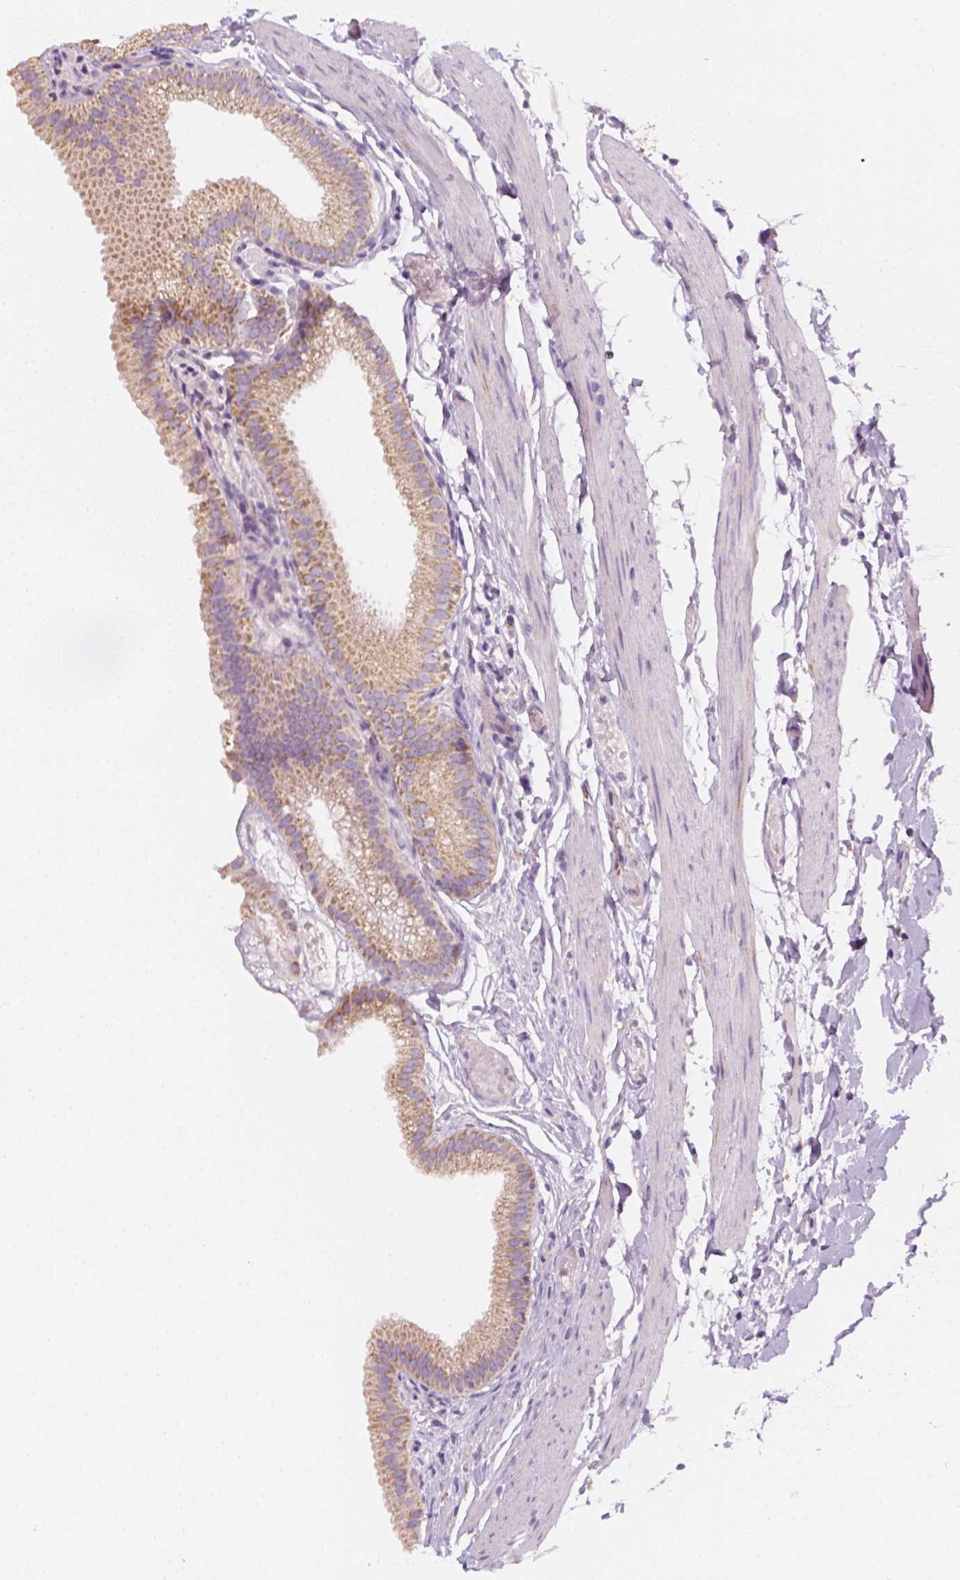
{"staining": {"intensity": "moderate", "quantity": ">75%", "location": "cytoplasmic/membranous"}, "tissue": "gallbladder", "cell_type": "Glandular cells", "image_type": "normal", "snomed": [{"axis": "morphology", "description": "Normal tissue, NOS"}, {"axis": "topography", "description": "Gallbladder"}], "caption": "Protein expression analysis of normal gallbladder demonstrates moderate cytoplasmic/membranous staining in approximately >75% of glandular cells.", "gene": "AWAT2", "patient": {"sex": "female", "age": 45}}